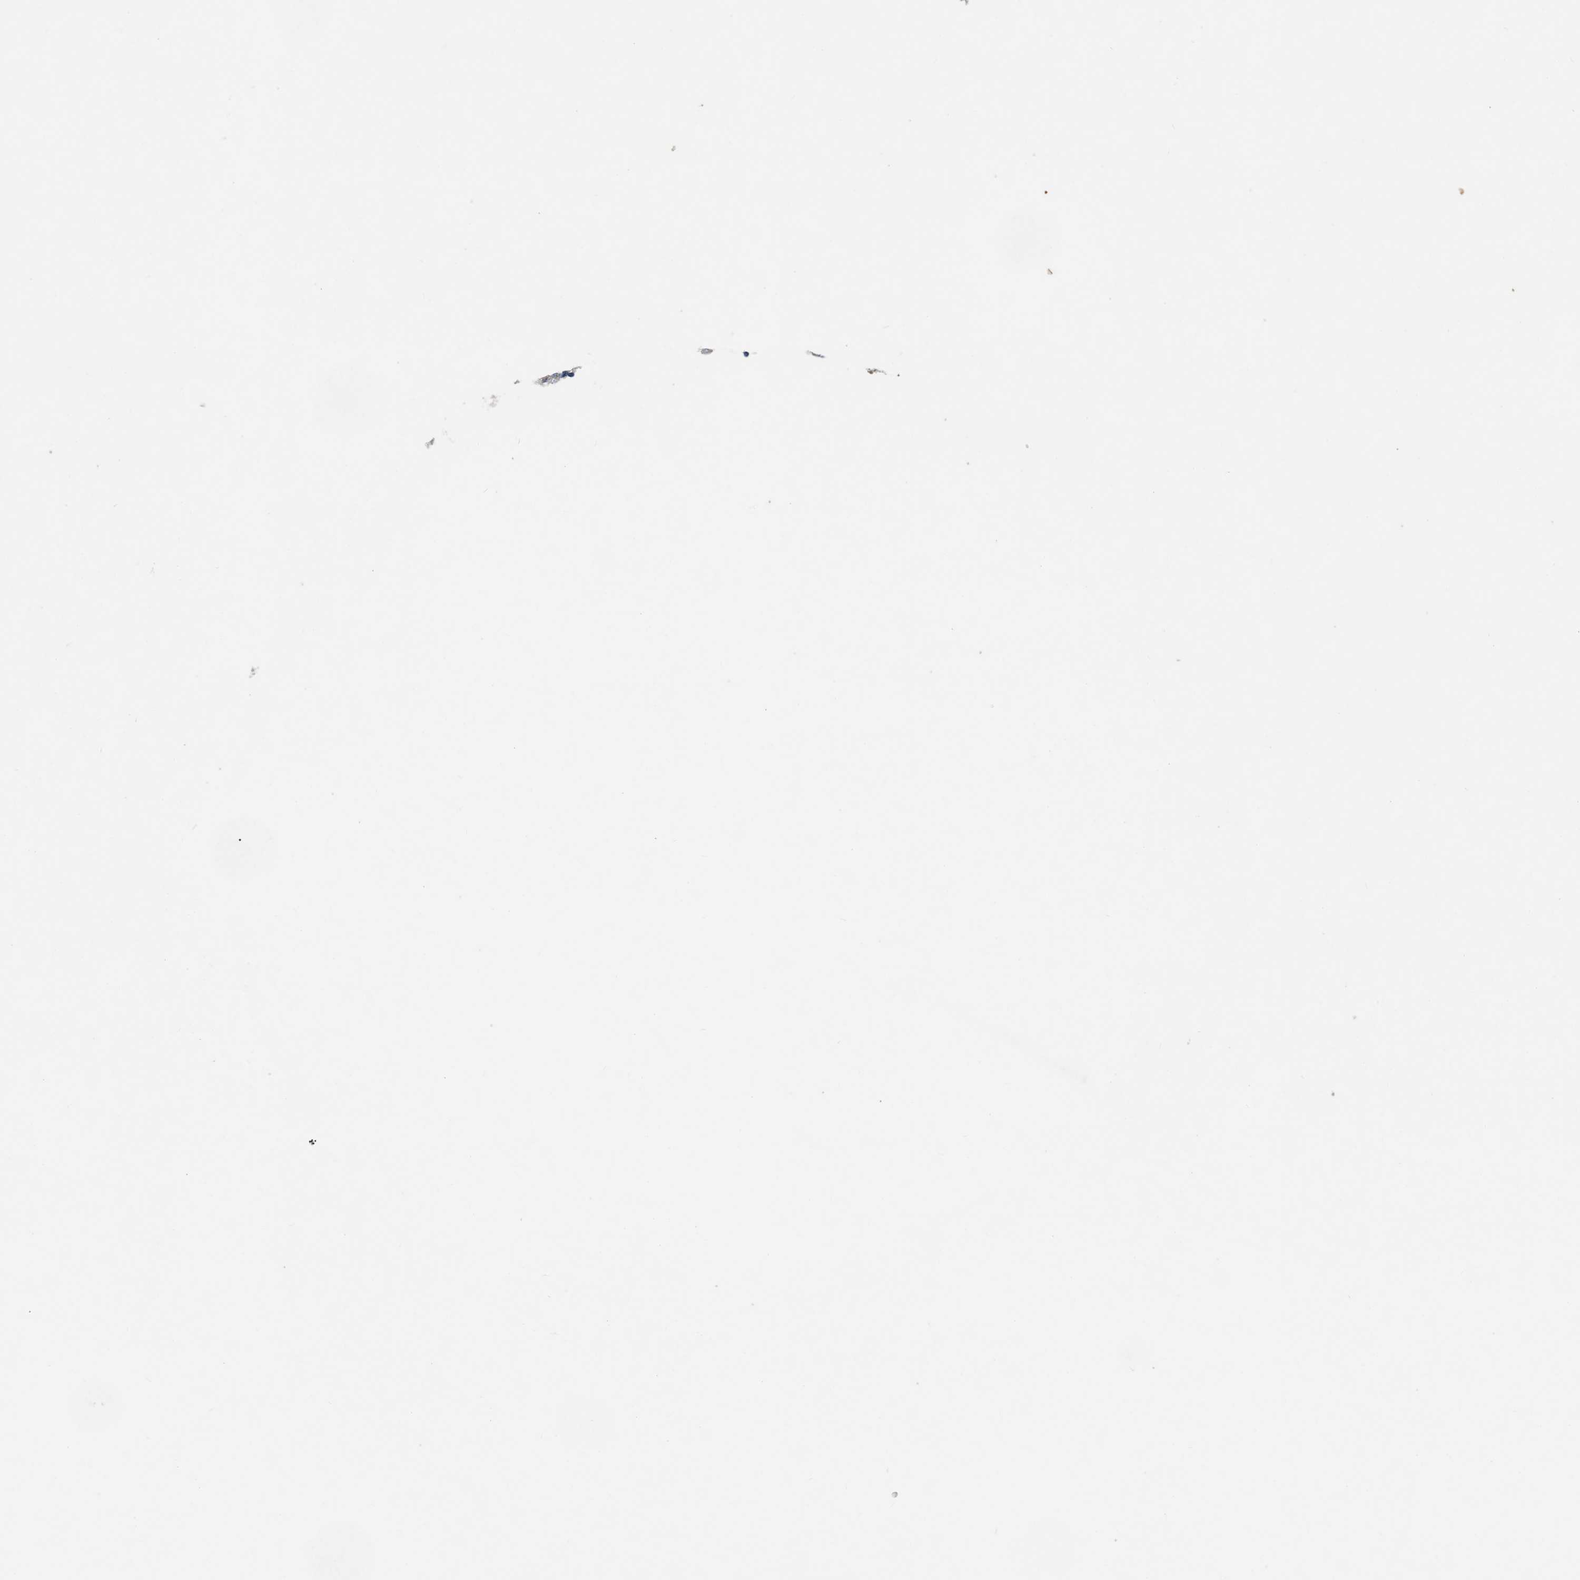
{"staining": {"intensity": "weak", "quantity": "25%-75%", "location": "nuclear"}, "tissue": "testis cancer", "cell_type": "Tumor cells", "image_type": "cancer", "snomed": [{"axis": "morphology", "description": "Seminoma, NOS"}, {"axis": "morphology", "description": "Carcinoma, Embryonal, NOS"}, {"axis": "topography", "description": "Testis"}], "caption": "A histopathology image showing weak nuclear positivity in approximately 25%-75% of tumor cells in embryonal carcinoma (testis), as visualized by brown immunohistochemical staining.", "gene": "POLR1F", "patient": {"sex": "male", "age": 36}}